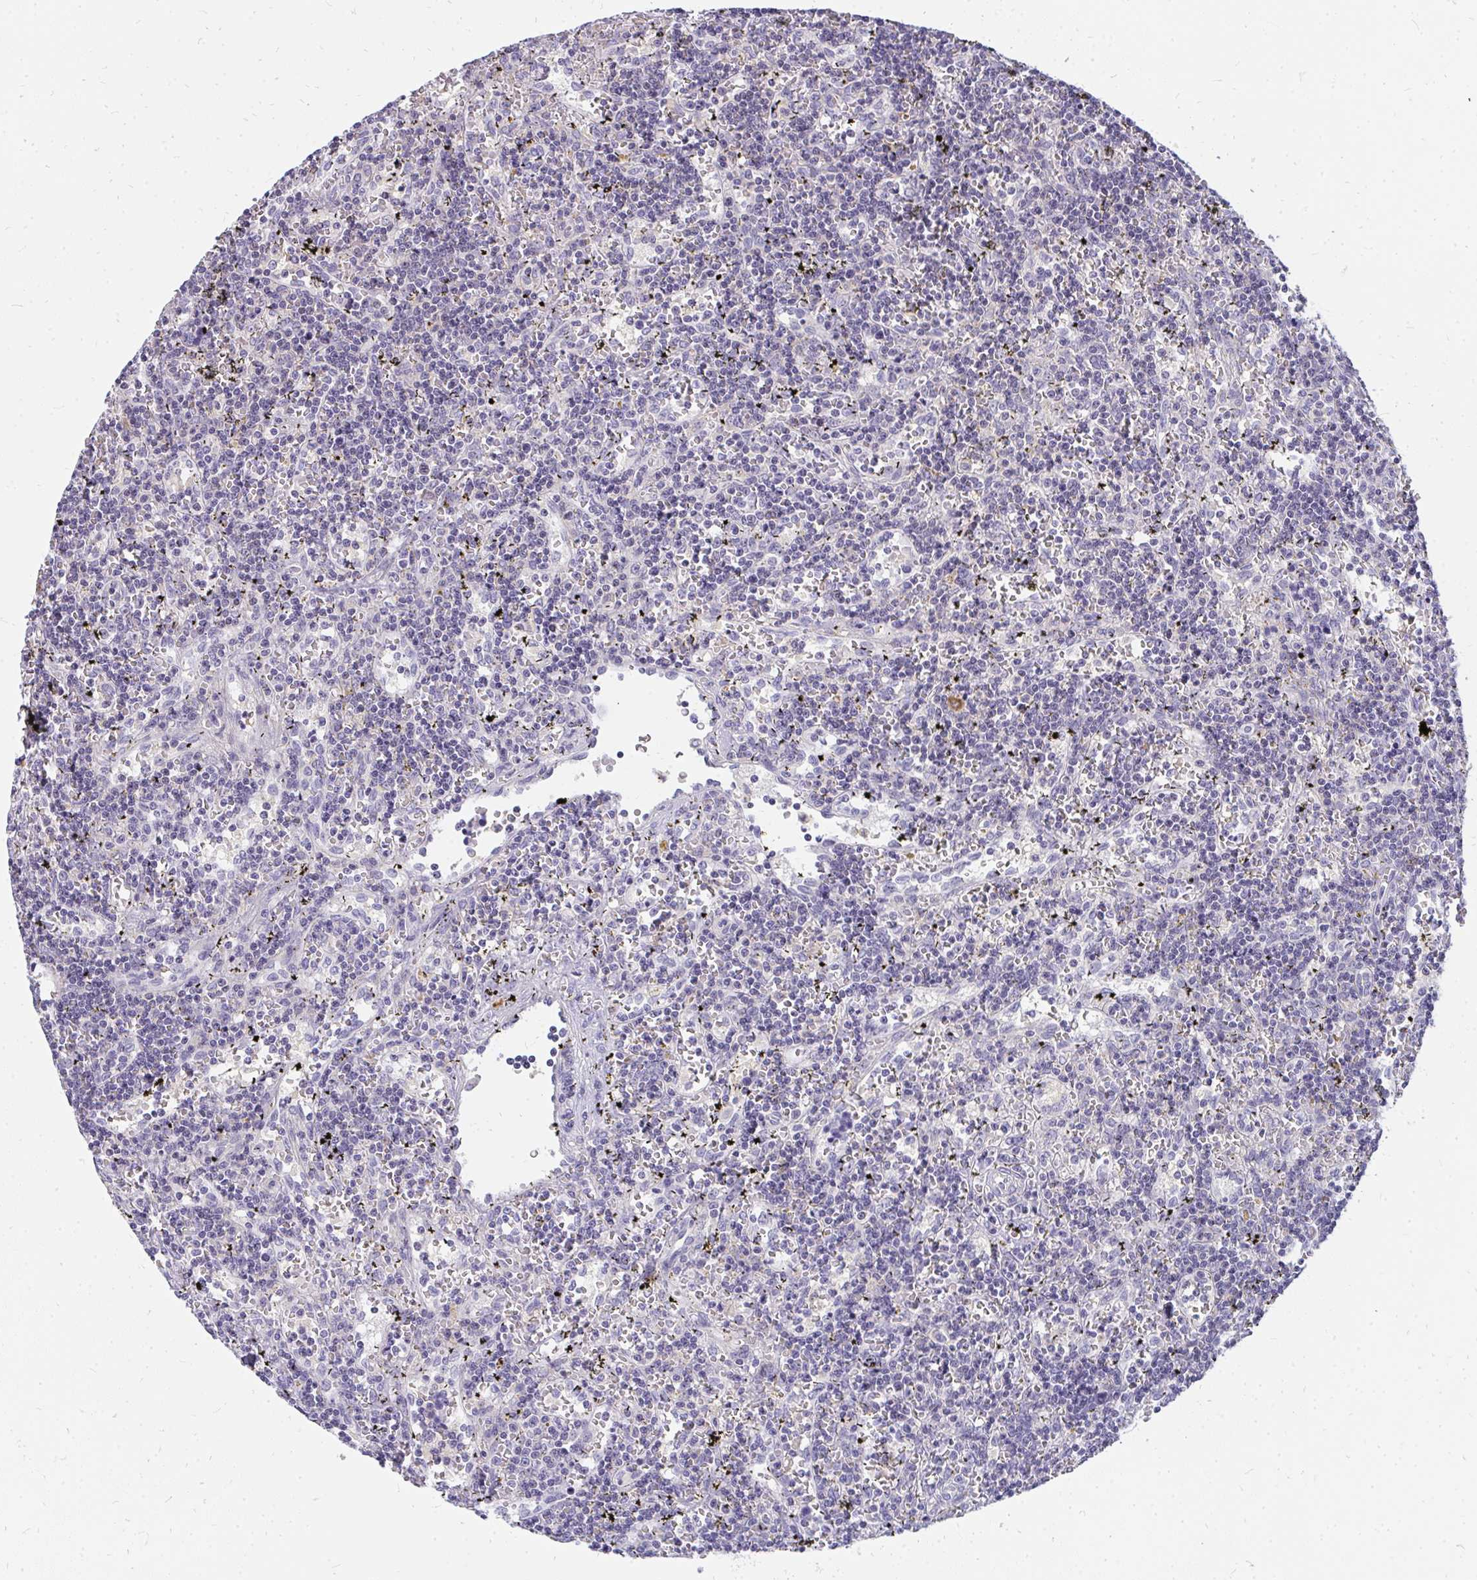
{"staining": {"intensity": "negative", "quantity": "none", "location": "none"}, "tissue": "lymphoma", "cell_type": "Tumor cells", "image_type": "cancer", "snomed": [{"axis": "morphology", "description": "Malignant lymphoma, non-Hodgkin's type, Low grade"}, {"axis": "topography", "description": "Spleen"}], "caption": "IHC photomicrograph of human low-grade malignant lymphoma, non-Hodgkin's type stained for a protein (brown), which demonstrates no staining in tumor cells.", "gene": "FAM9A", "patient": {"sex": "male", "age": 60}}